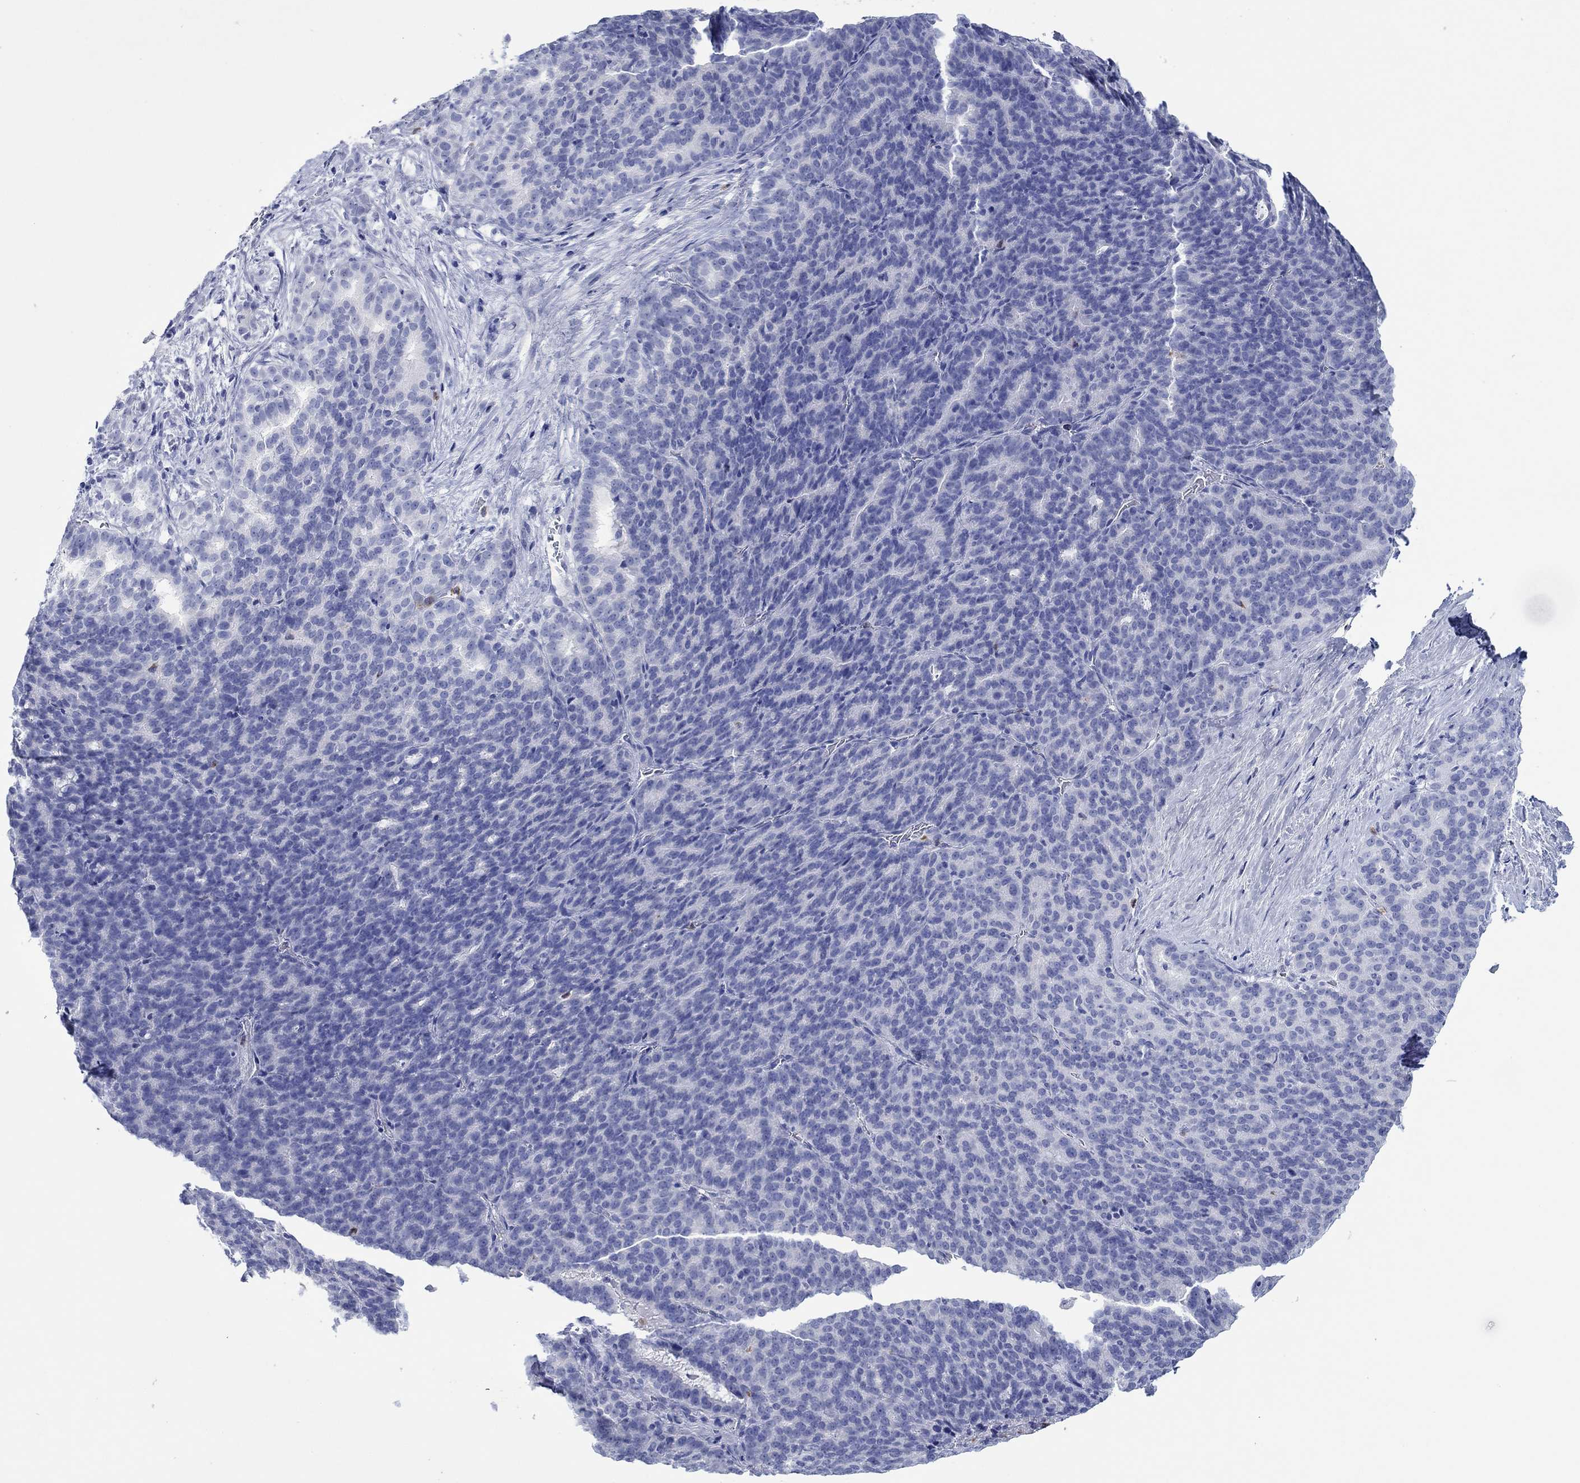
{"staining": {"intensity": "negative", "quantity": "none", "location": "none"}, "tissue": "liver cancer", "cell_type": "Tumor cells", "image_type": "cancer", "snomed": [{"axis": "morphology", "description": "Cholangiocarcinoma"}, {"axis": "topography", "description": "Liver"}], "caption": "The photomicrograph reveals no significant staining in tumor cells of liver cancer.", "gene": "EPX", "patient": {"sex": "female", "age": 47}}